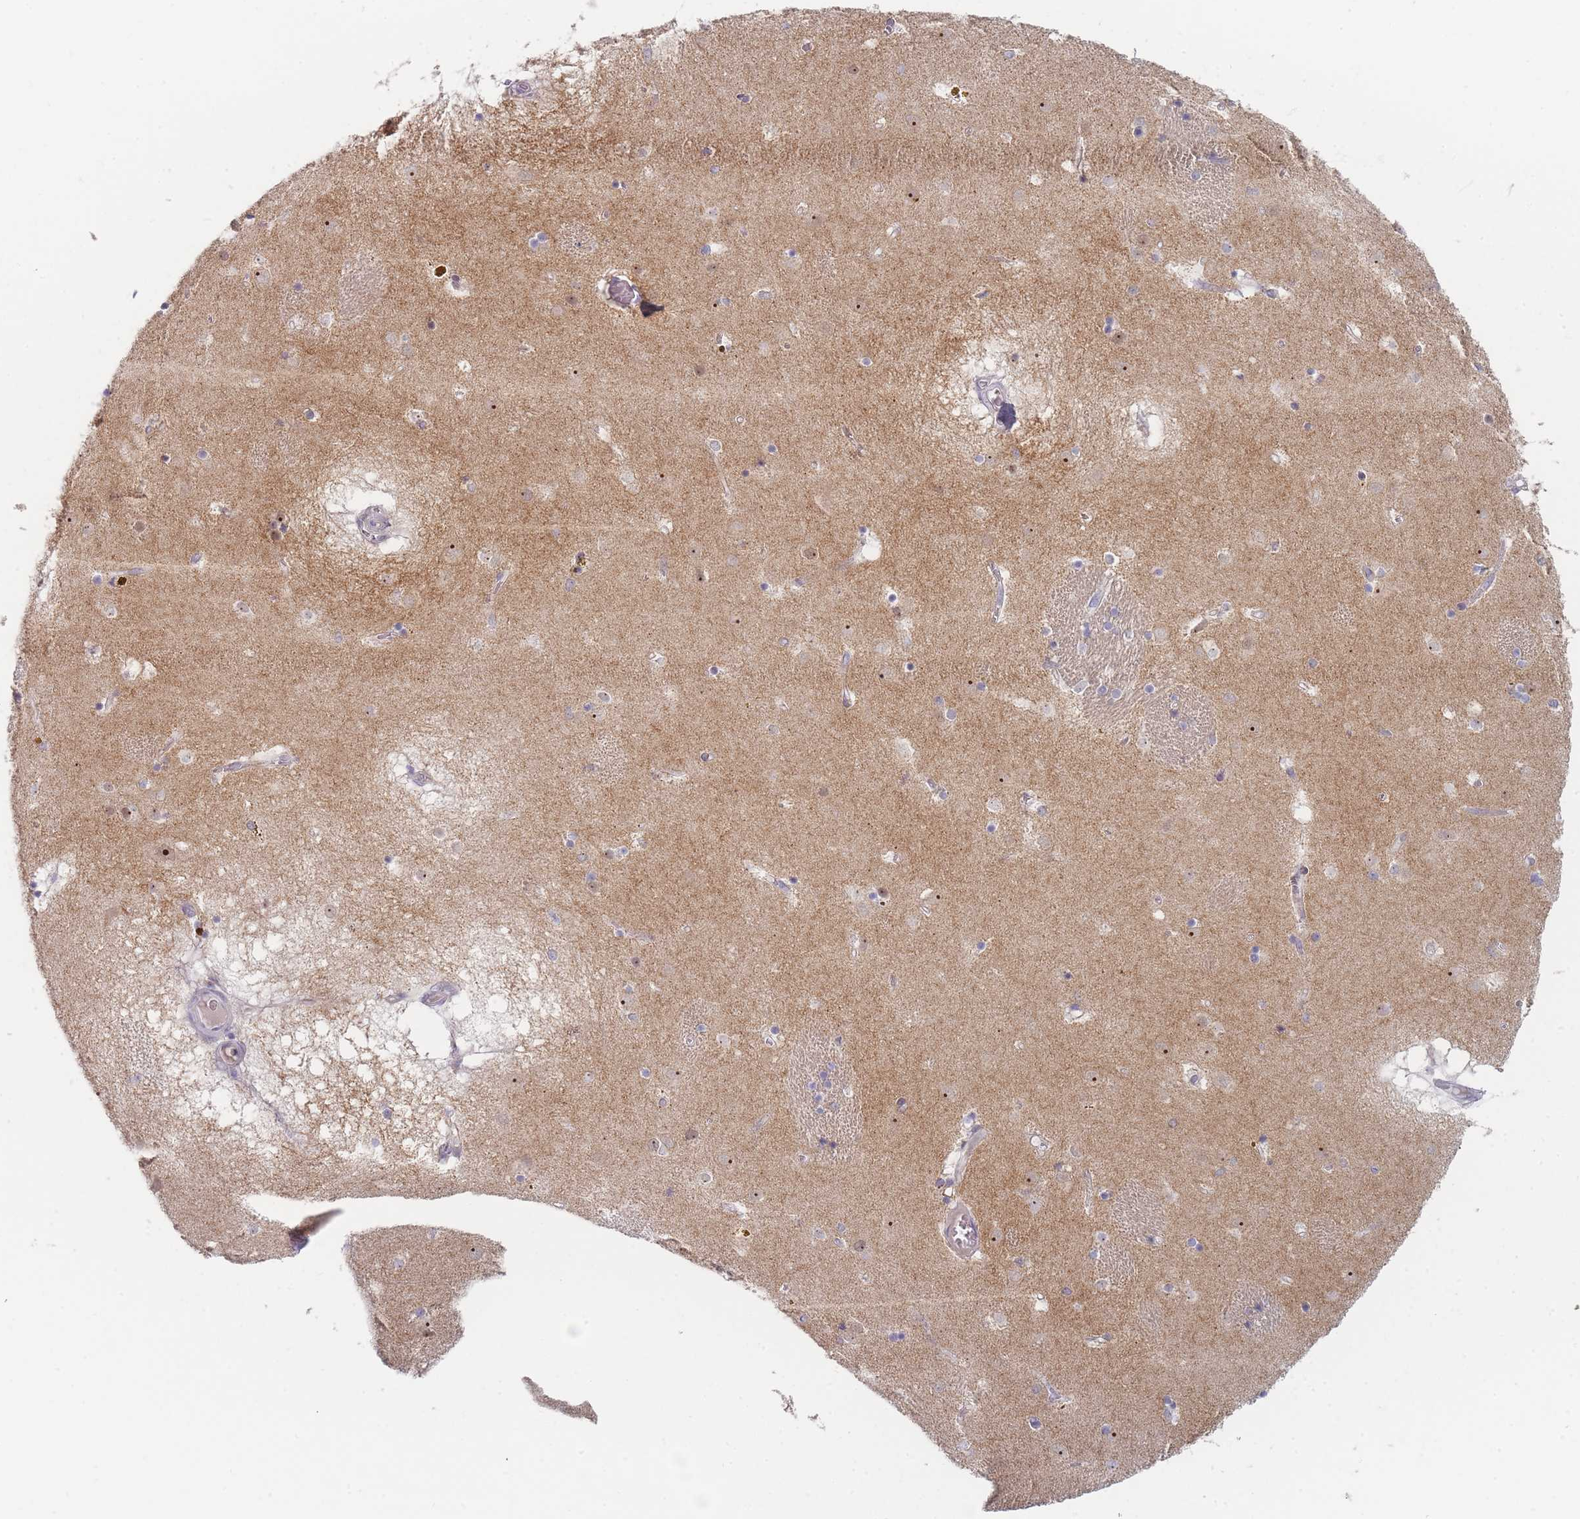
{"staining": {"intensity": "negative", "quantity": "none", "location": "none"}, "tissue": "caudate", "cell_type": "Glial cells", "image_type": "normal", "snomed": [{"axis": "morphology", "description": "Normal tissue, NOS"}, {"axis": "topography", "description": "Lateral ventricle wall"}], "caption": "Immunohistochemical staining of normal human caudate demonstrates no significant expression in glial cells.", "gene": "RNF8", "patient": {"sex": "male", "age": 70}}